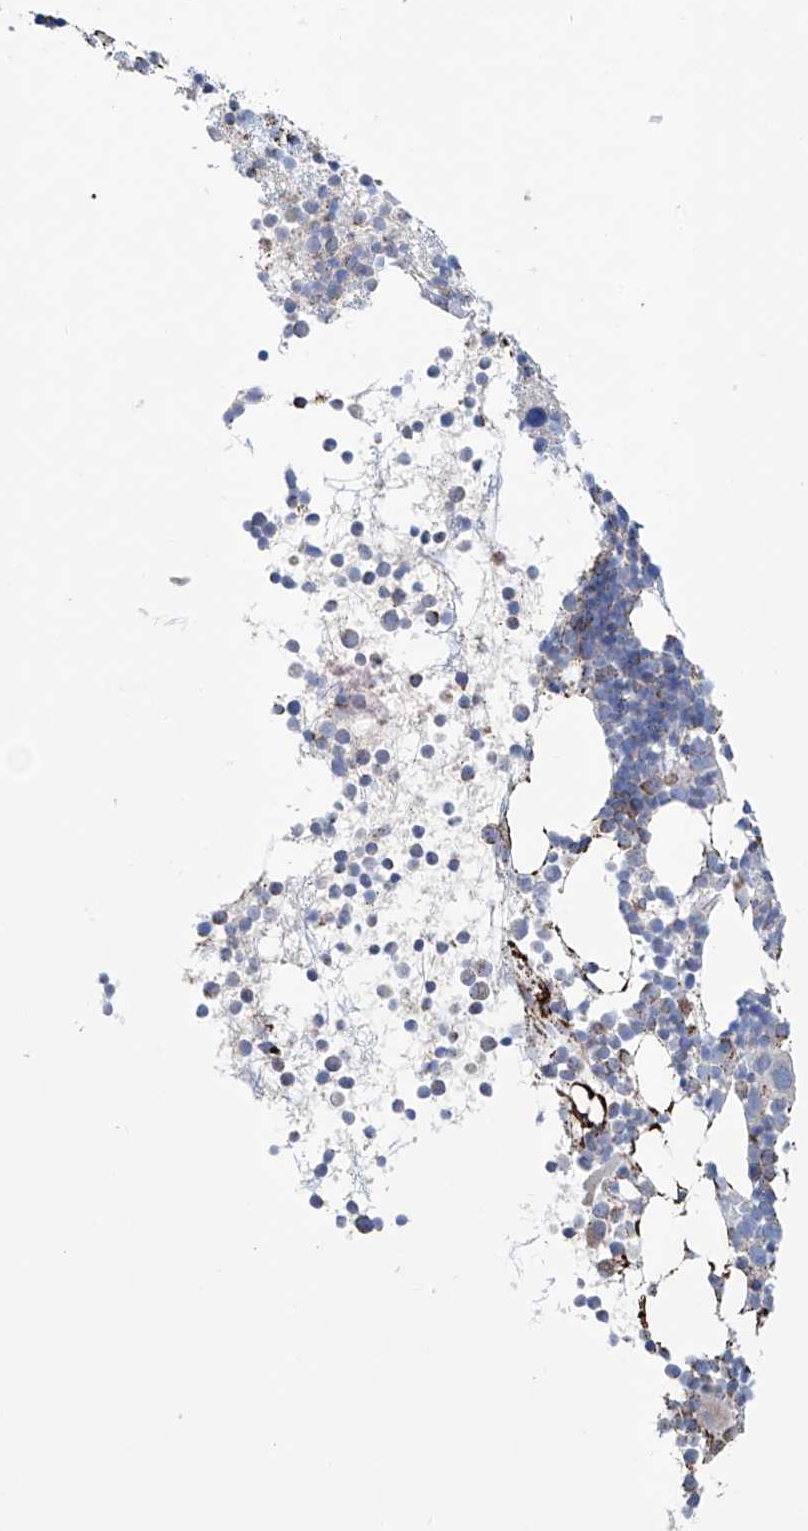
{"staining": {"intensity": "moderate", "quantity": "25%-75%", "location": "cytoplasmic/membranous"}, "tissue": "bone marrow", "cell_type": "Hematopoietic cells", "image_type": "normal", "snomed": [{"axis": "morphology", "description": "Normal tissue, NOS"}, {"axis": "topography", "description": "Bone marrow"}], "caption": "An IHC micrograph of normal tissue is shown. Protein staining in brown shows moderate cytoplasmic/membranous positivity in bone marrow within hematopoietic cells. Immunohistochemistry stains the protein of interest in brown and the nuclei are stained blue.", "gene": "ALDH6A1", "patient": {"sex": "female", "age": 57}}